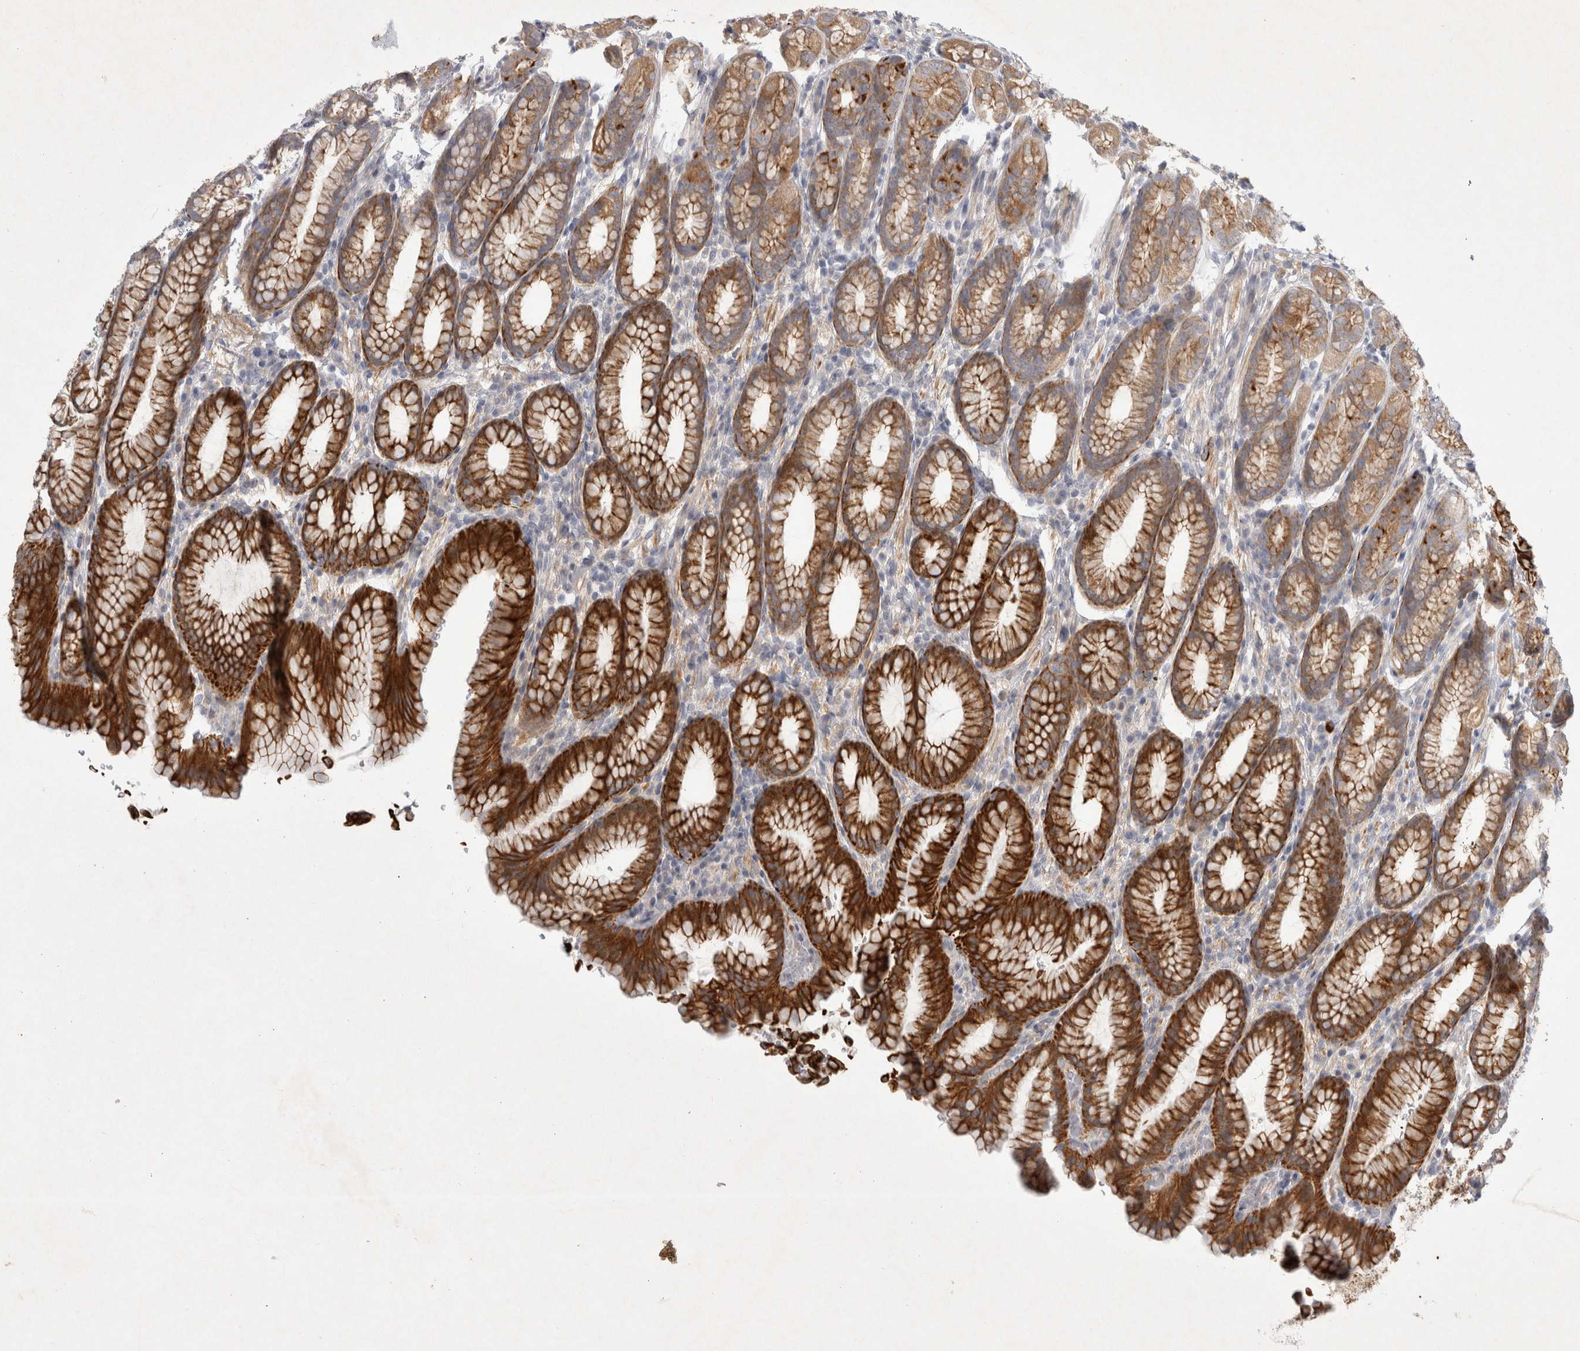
{"staining": {"intensity": "strong", "quantity": "25%-75%", "location": "cytoplasmic/membranous"}, "tissue": "stomach", "cell_type": "Glandular cells", "image_type": "normal", "snomed": [{"axis": "morphology", "description": "Normal tissue, NOS"}, {"axis": "topography", "description": "Stomach"}], "caption": "A high-resolution photomicrograph shows IHC staining of unremarkable stomach, which exhibits strong cytoplasmic/membranous positivity in approximately 25%-75% of glandular cells. (Brightfield microscopy of DAB IHC at high magnification).", "gene": "BZW2", "patient": {"sex": "male", "age": 42}}